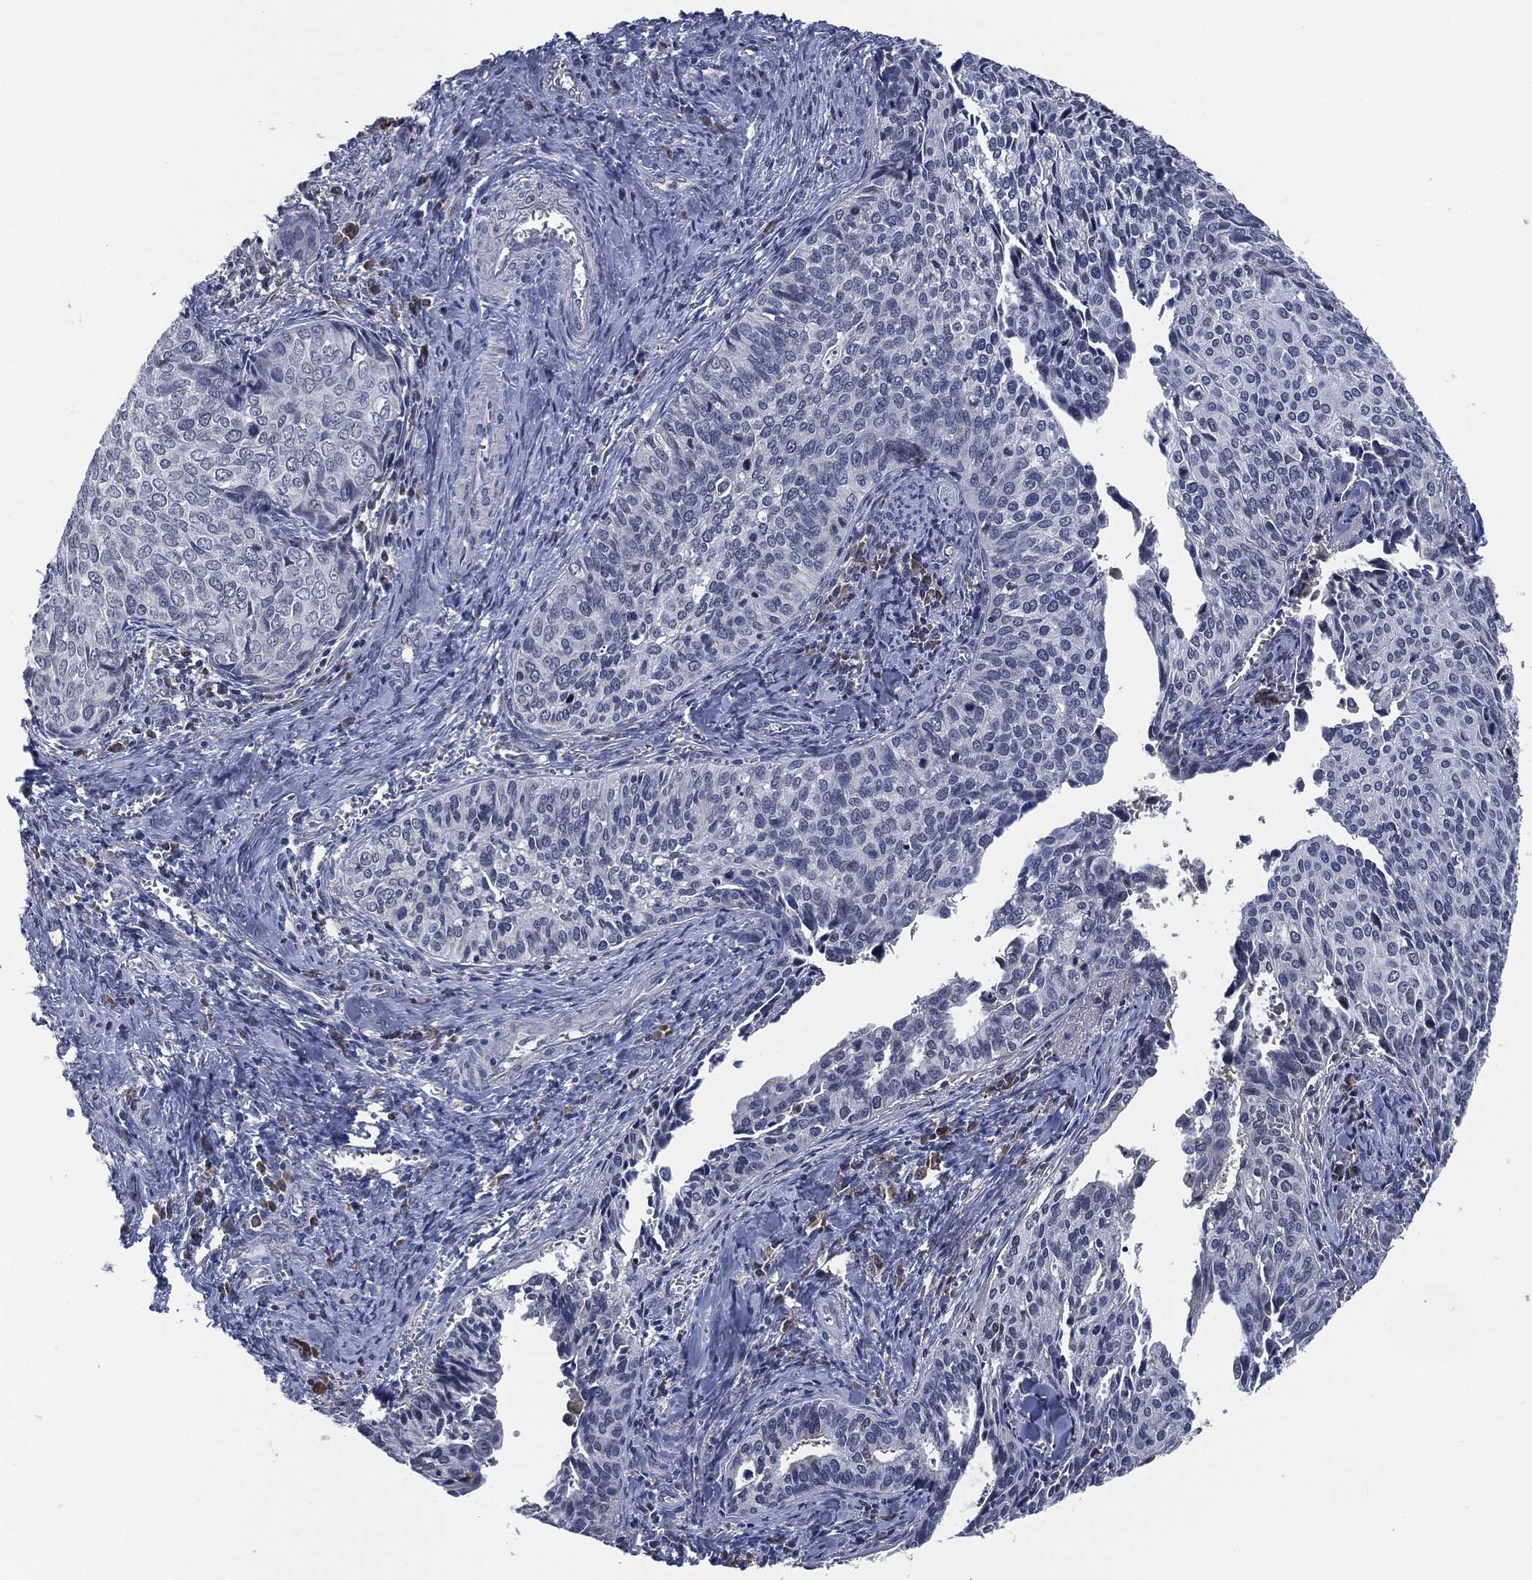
{"staining": {"intensity": "negative", "quantity": "none", "location": "none"}, "tissue": "cervical cancer", "cell_type": "Tumor cells", "image_type": "cancer", "snomed": [{"axis": "morphology", "description": "Squamous cell carcinoma, NOS"}, {"axis": "topography", "description": "Cervix"}], "caption": "Tumor cells show no significant staining in squamous cell carcinoma (cervical).", "gene": "IL2RG", "patient": {"sex": "female", "age": 29}}